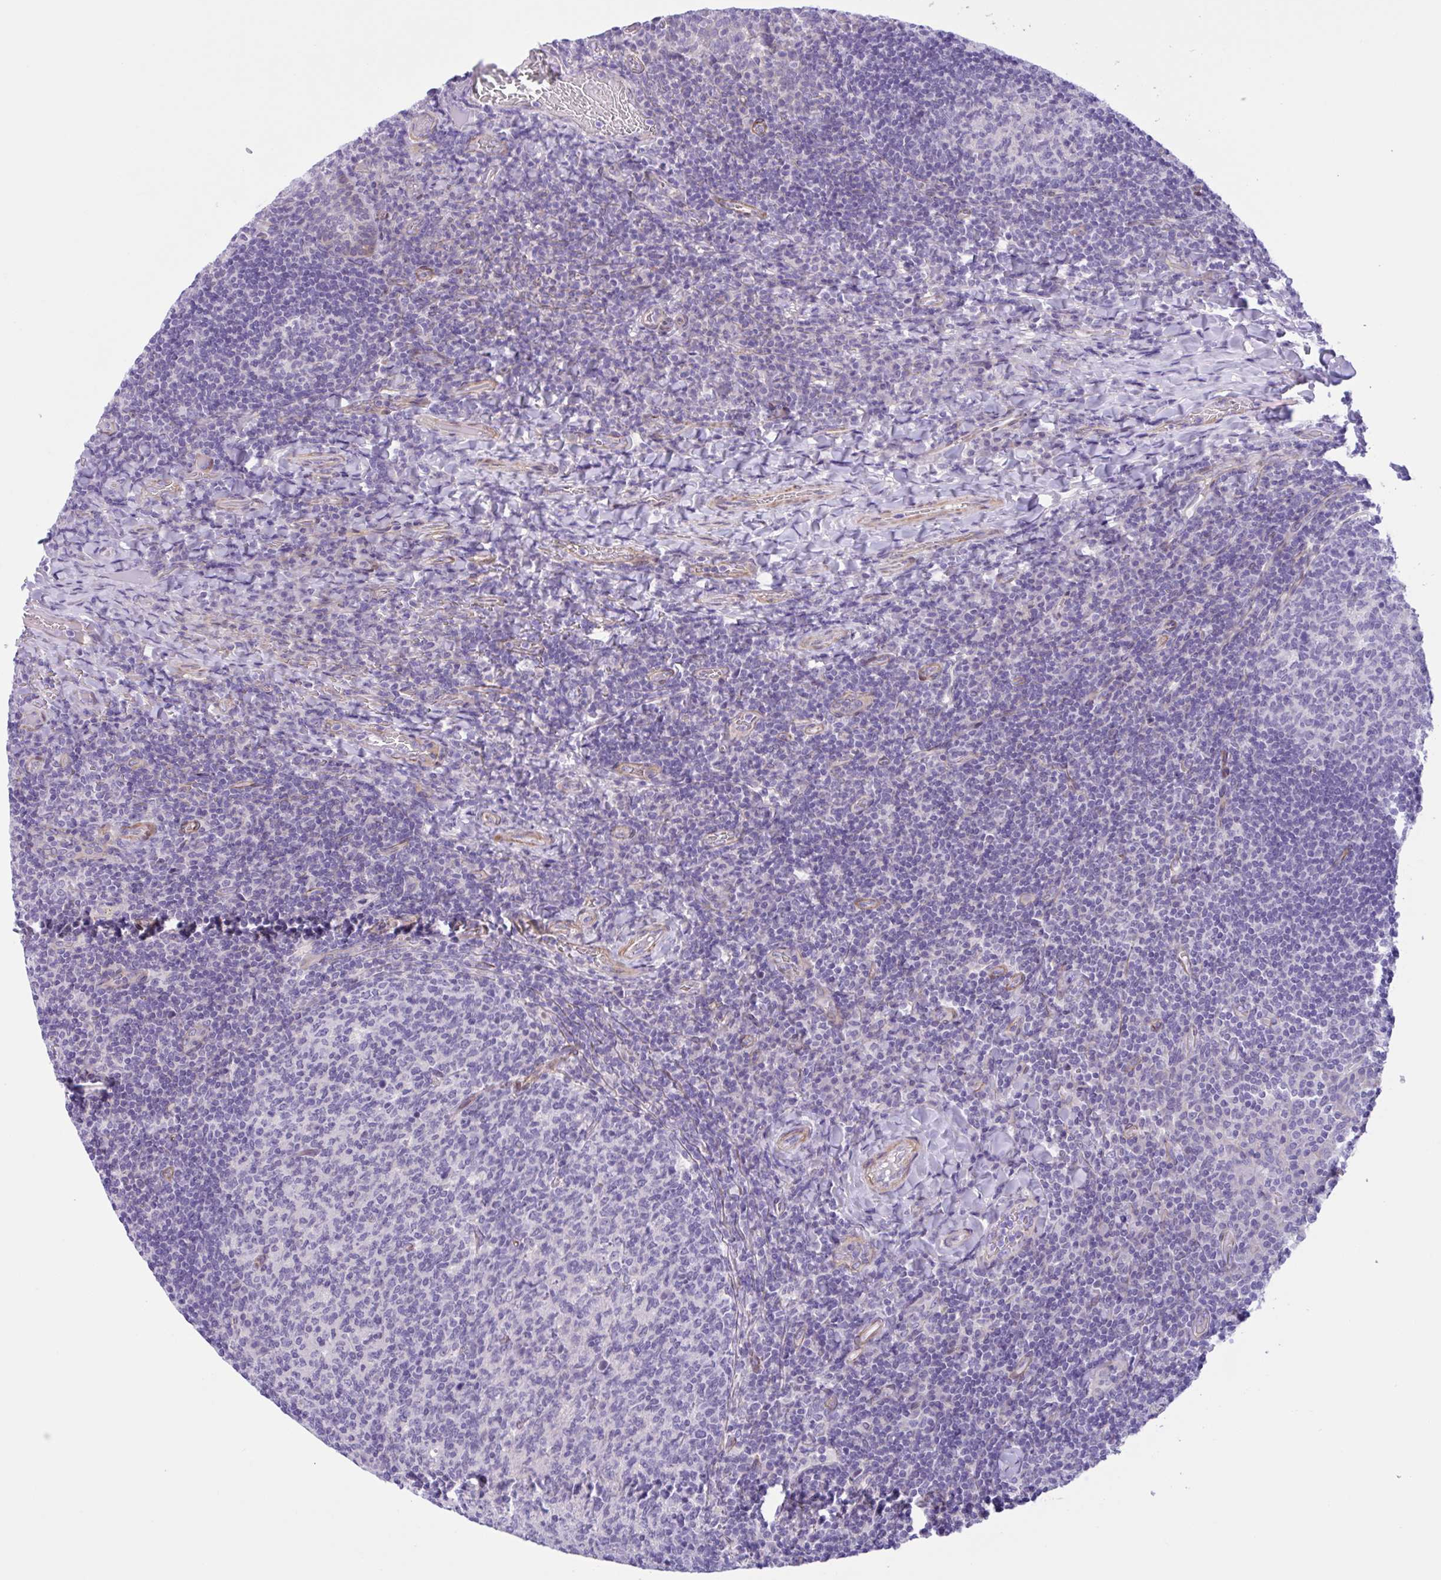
{"staining": {"intensity": "negative", "quantity": "none", "location": "none"}, "tissue": "tonsil", "cell_type": "Germinal center cells", "image_type": "normal", "snomed": [{"axis": "morphology", "description": "Normal tissue, NOS"}, {"axis": "topography", "description": "Tonsil"}], "caption": "The photomicrograph exhibits no significant expression in germinal center cells of tonsil.", "gene": "AHCYL2", "patient": {"sex": "female", "age": 10}}